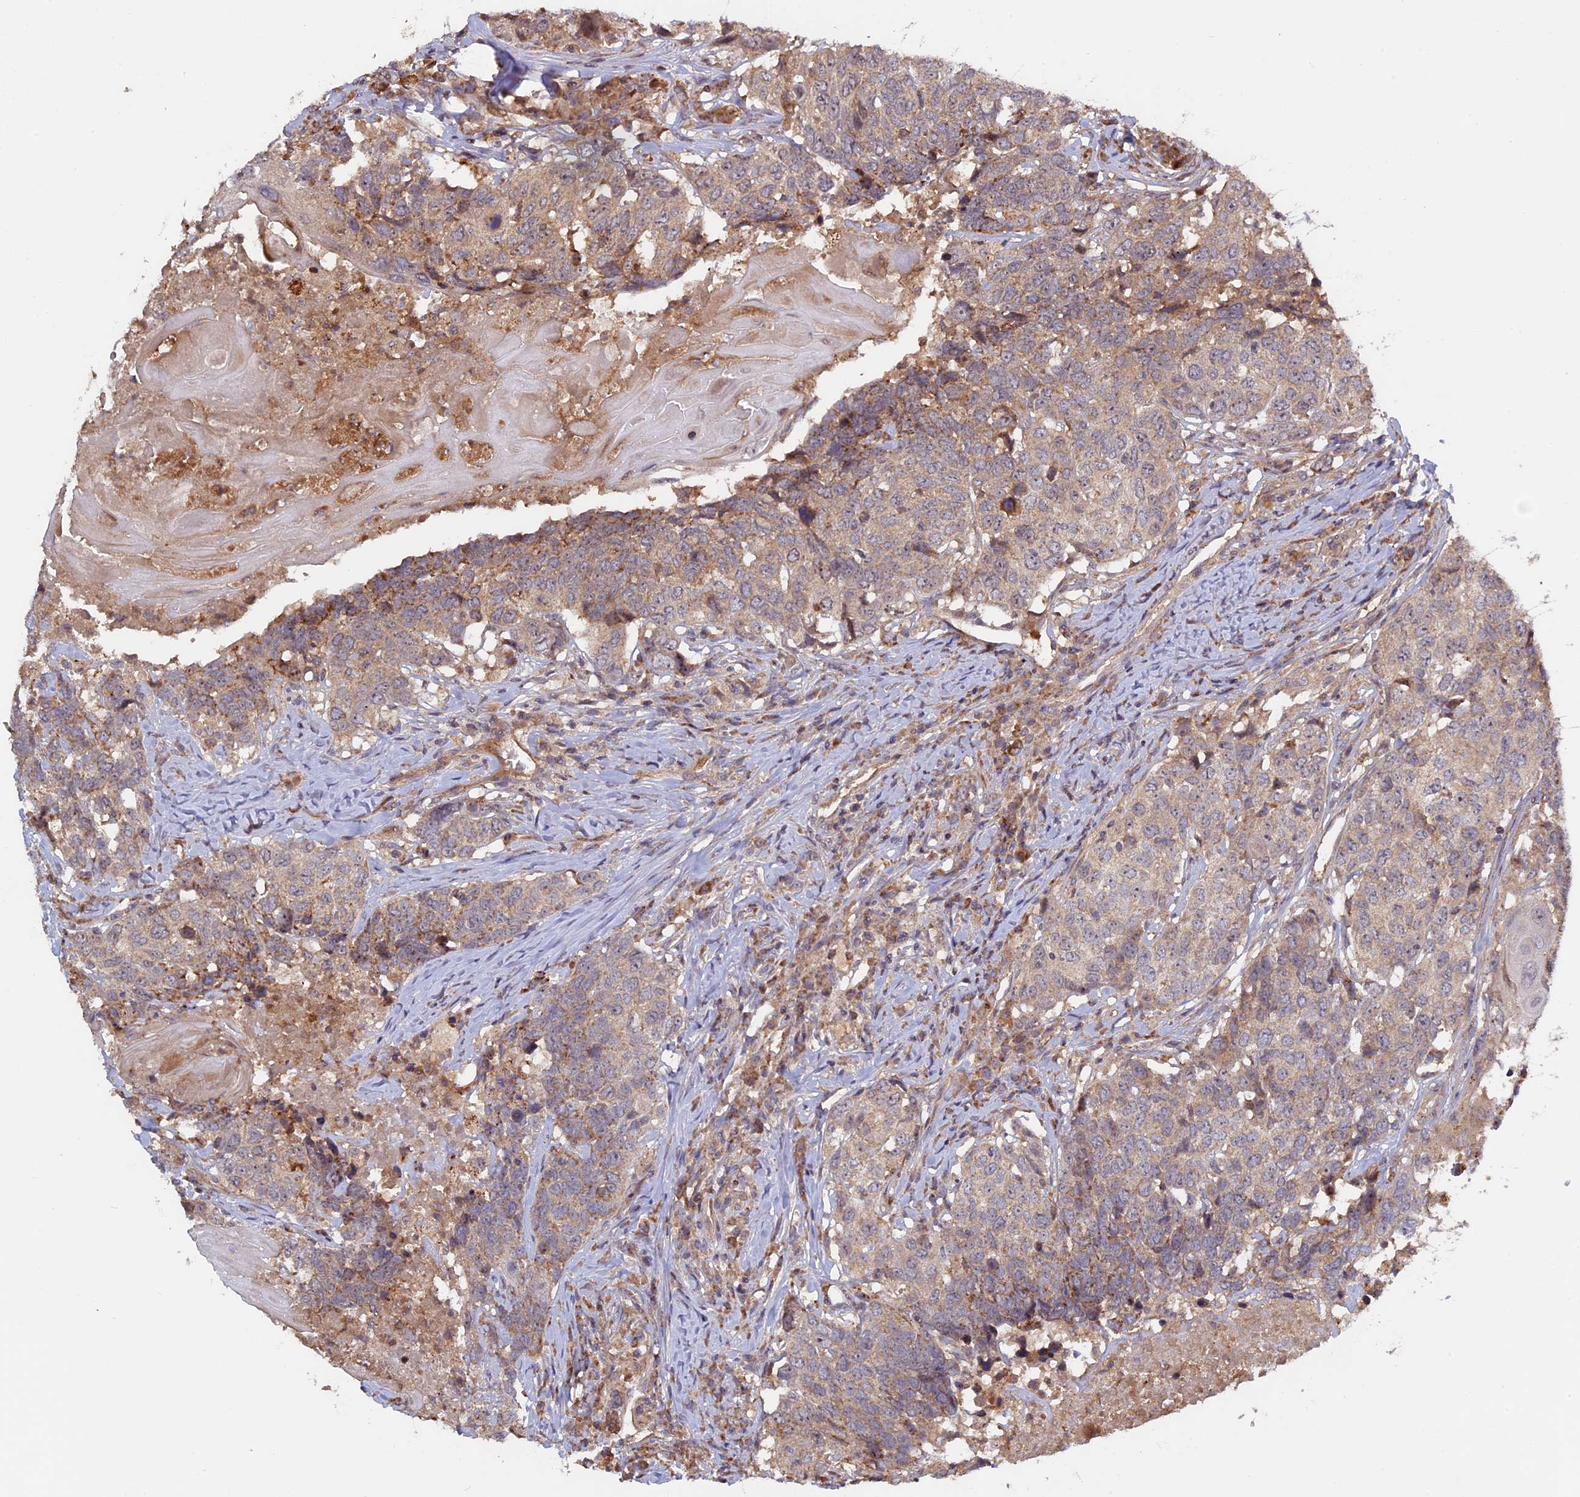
{"staining": {"intensity": "weak", "quantity": ">75%", "location": "cytoplasmic/membranous"}, "tissue": "head and neck cancer", "cell_type": "Tumor cells", "image_type": "cancer", "snomed": [{"axis": "morphology", "description": "Squamous cell carcinoma, NOS"}, {"axis": "topography", "description": "Head-Neck"}], "caption": "There is low levels of weak cytoplasmic/membranous positivity in tumor cells of squamous cell carcinoma (head and neck), as demonstrated by immunohistochemical staining (brown color).", "gene": "FERMT1", "patient": {"sex": "male", "age": 66}}